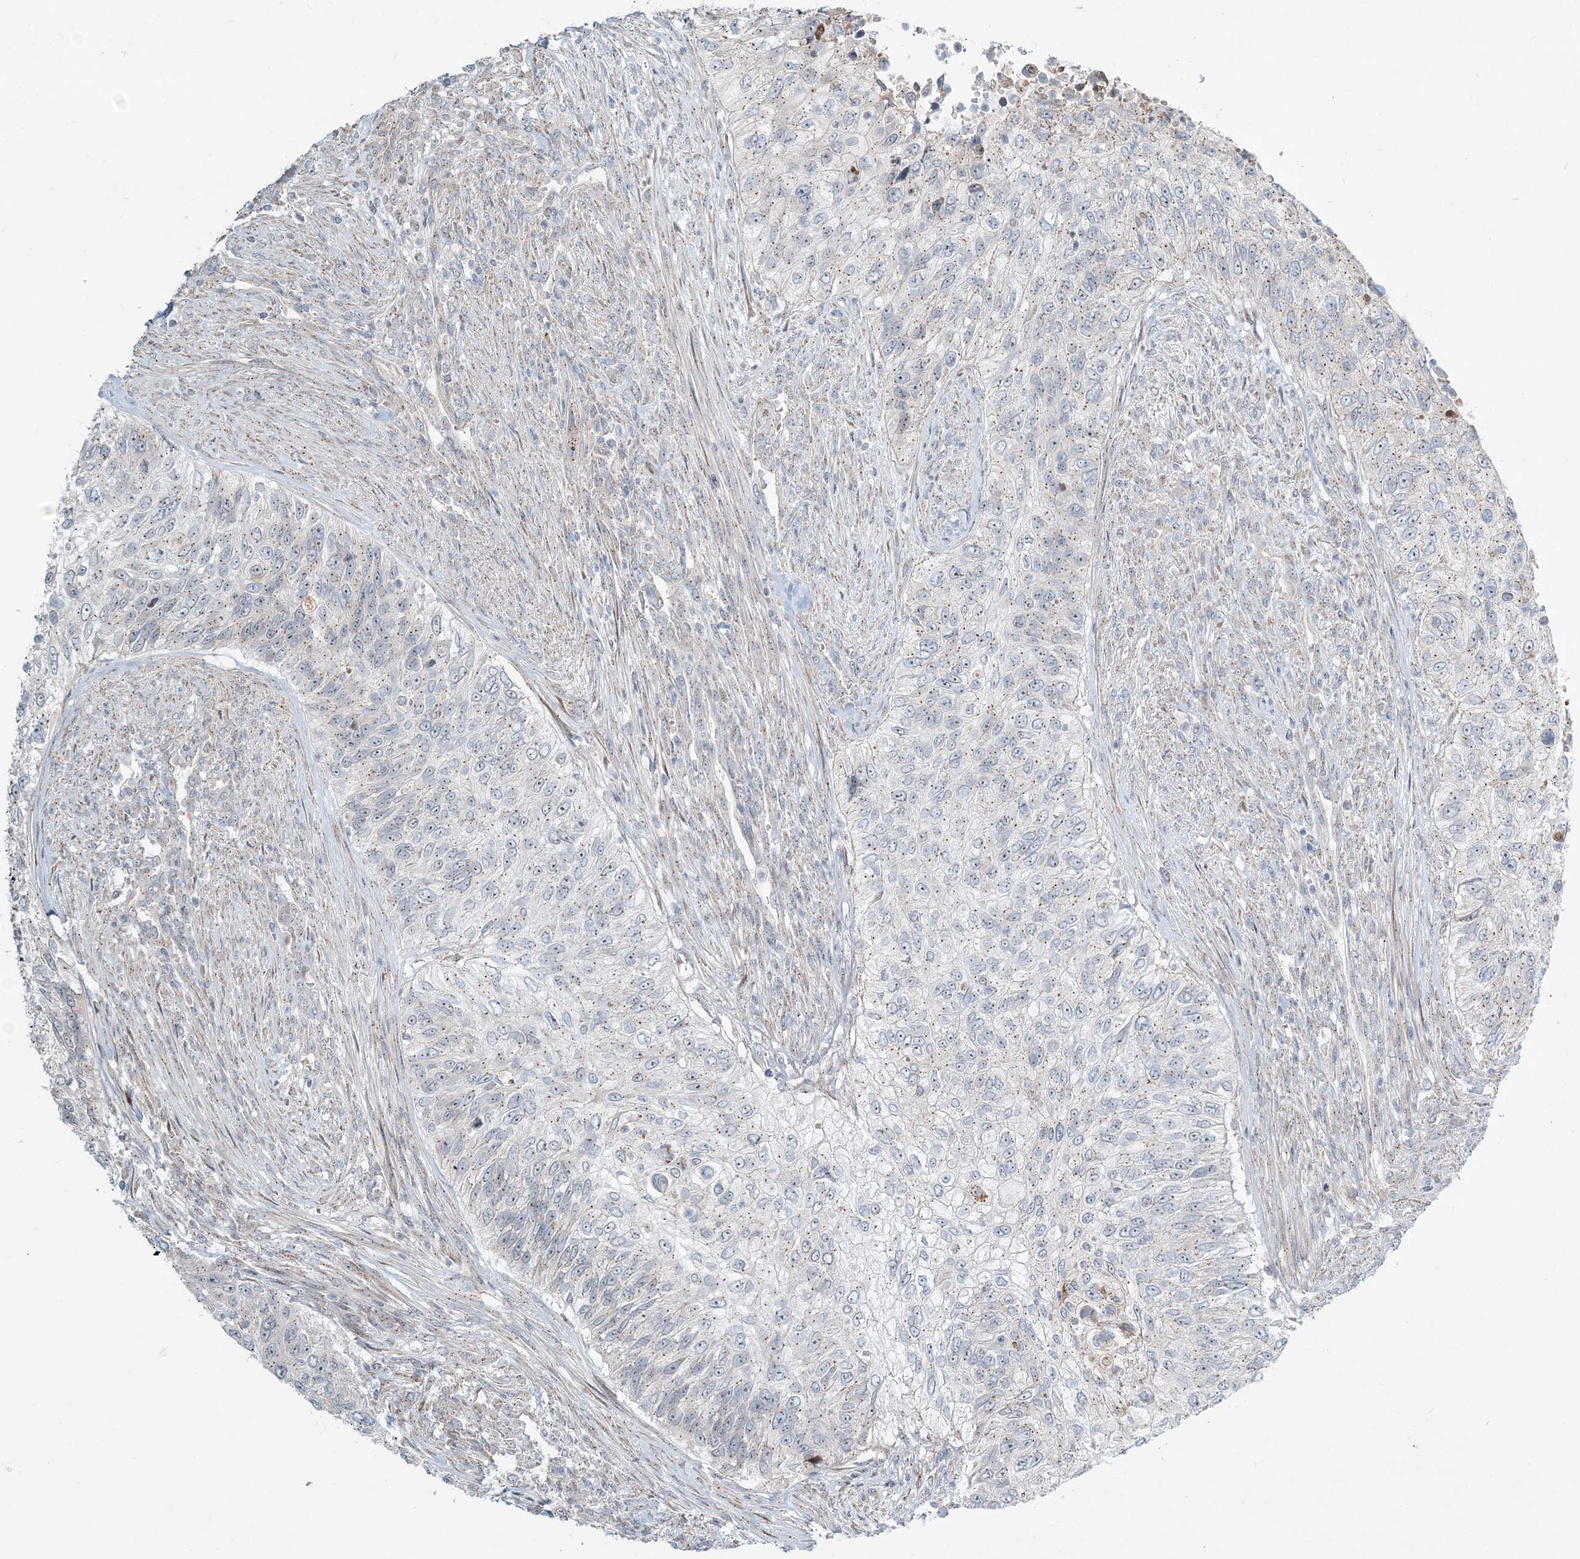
{"staining": {"intensity": "weak", "quantity": "25%-75%", "location": "cytoplasmic/membranous"}, "tissue": "urothelial cancer", "cell_type": "Tumor cells", "image_type": "cancer", "snomed": [{"axis": "morphology", "description": "Urothelial carcinoma, High grade"}, {"axis": "topography", "description": "Urinary bladder"}], "caption": "DAB (3,3'-diaminobenzidine) immunohistochemical staining of urothelial cancer reveals weak cytoplasmic/membranous protein expression in about 25%-75% of tumor cells.", "gene": "CXXC5", "patient": {"sex": "female", "age": 60}}